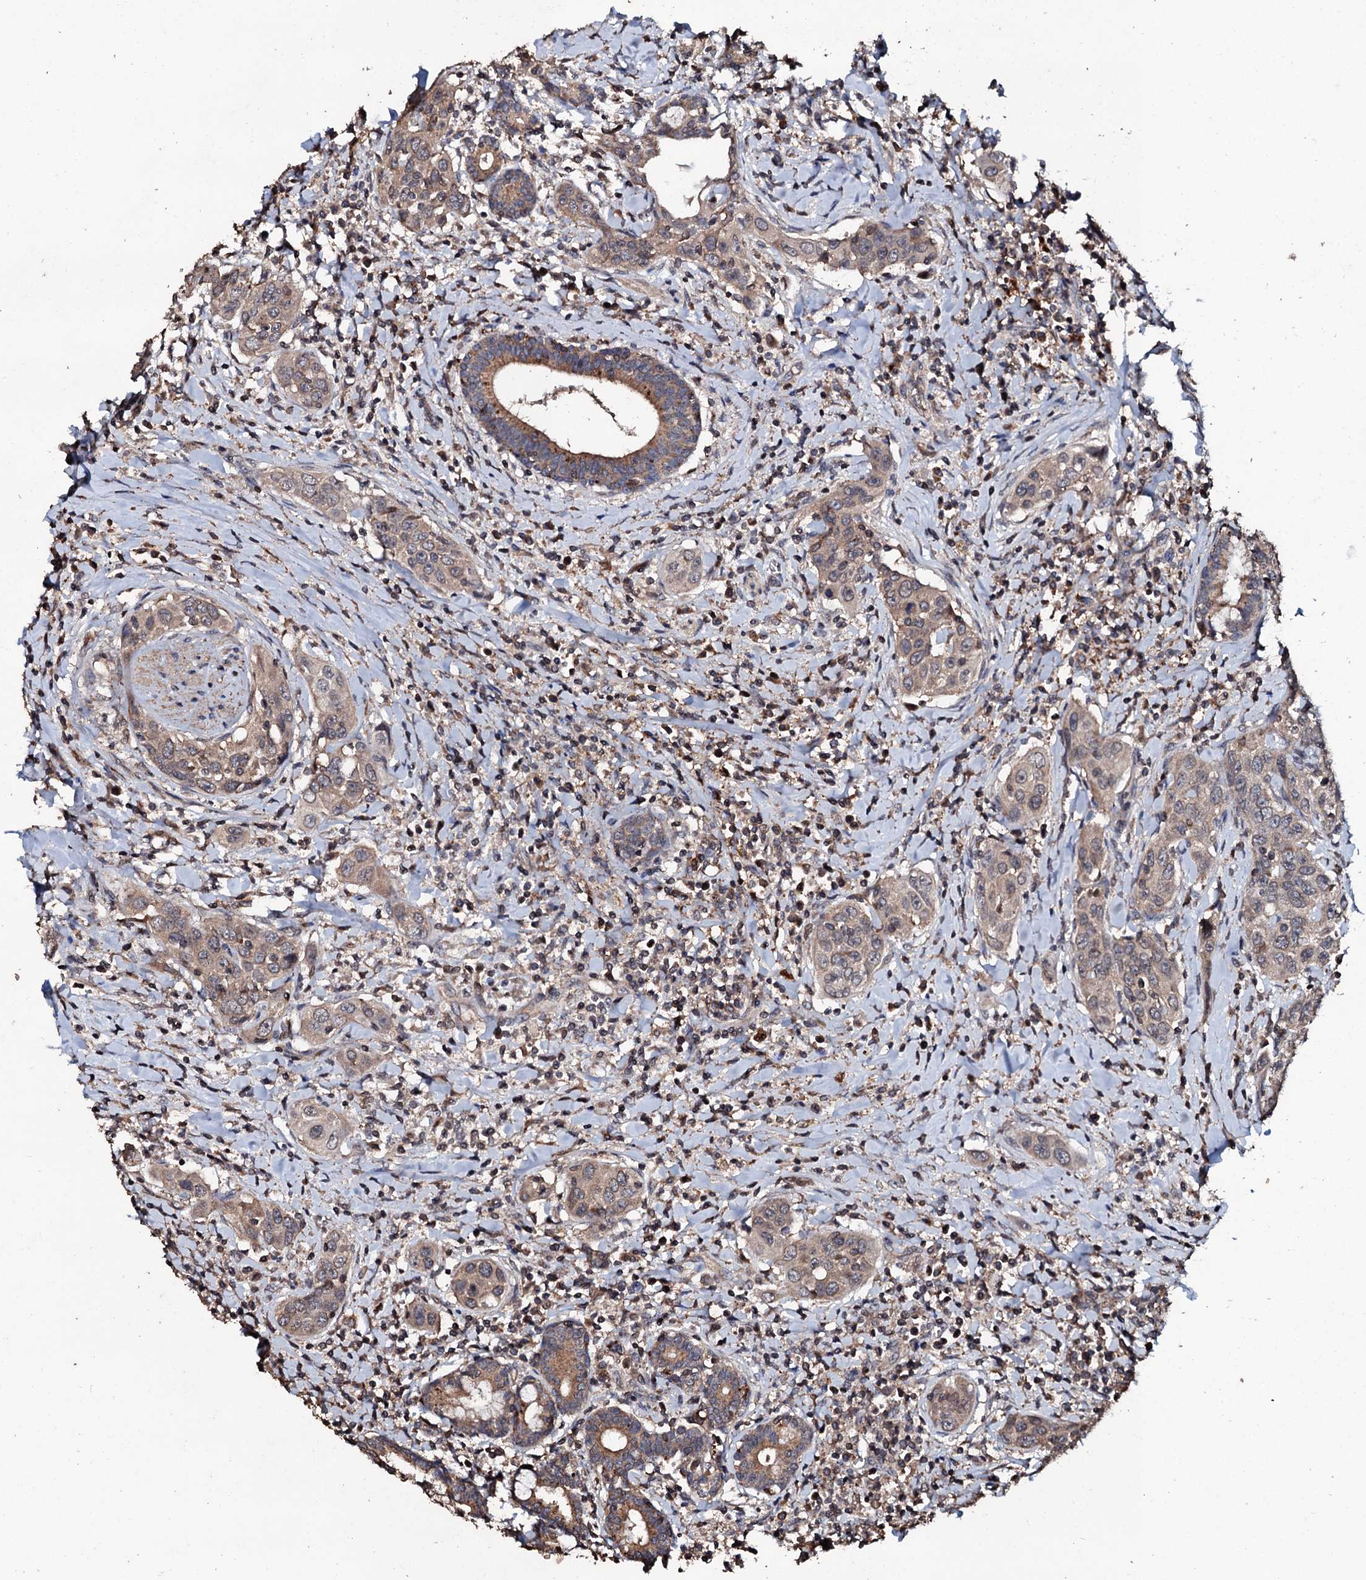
{"staining": {"intensity": "moderate", "quantity": ">75%", "location": "cytoplasmic/membranous"}, "tissue": "head and neck cancer", "cell_type": "Tumor cells", "image_type": "cancer", "snomed": [{"axis": "morphology", "description": "Squamous cell carcinoma, NOS"}, {"axis": "topography", "description": "Oral tissue"}, {"axis": "topography", "description": "Head-Neck"}], "caption": "A medium amount of moderate cytoplasmic/membranous positivity is present in approximately >75% of tumor cells in squamous cell carcinoma (head and neck) tissue.", "gene": "SDHAF2", "patient": {"sex": "female", "age": 50}}